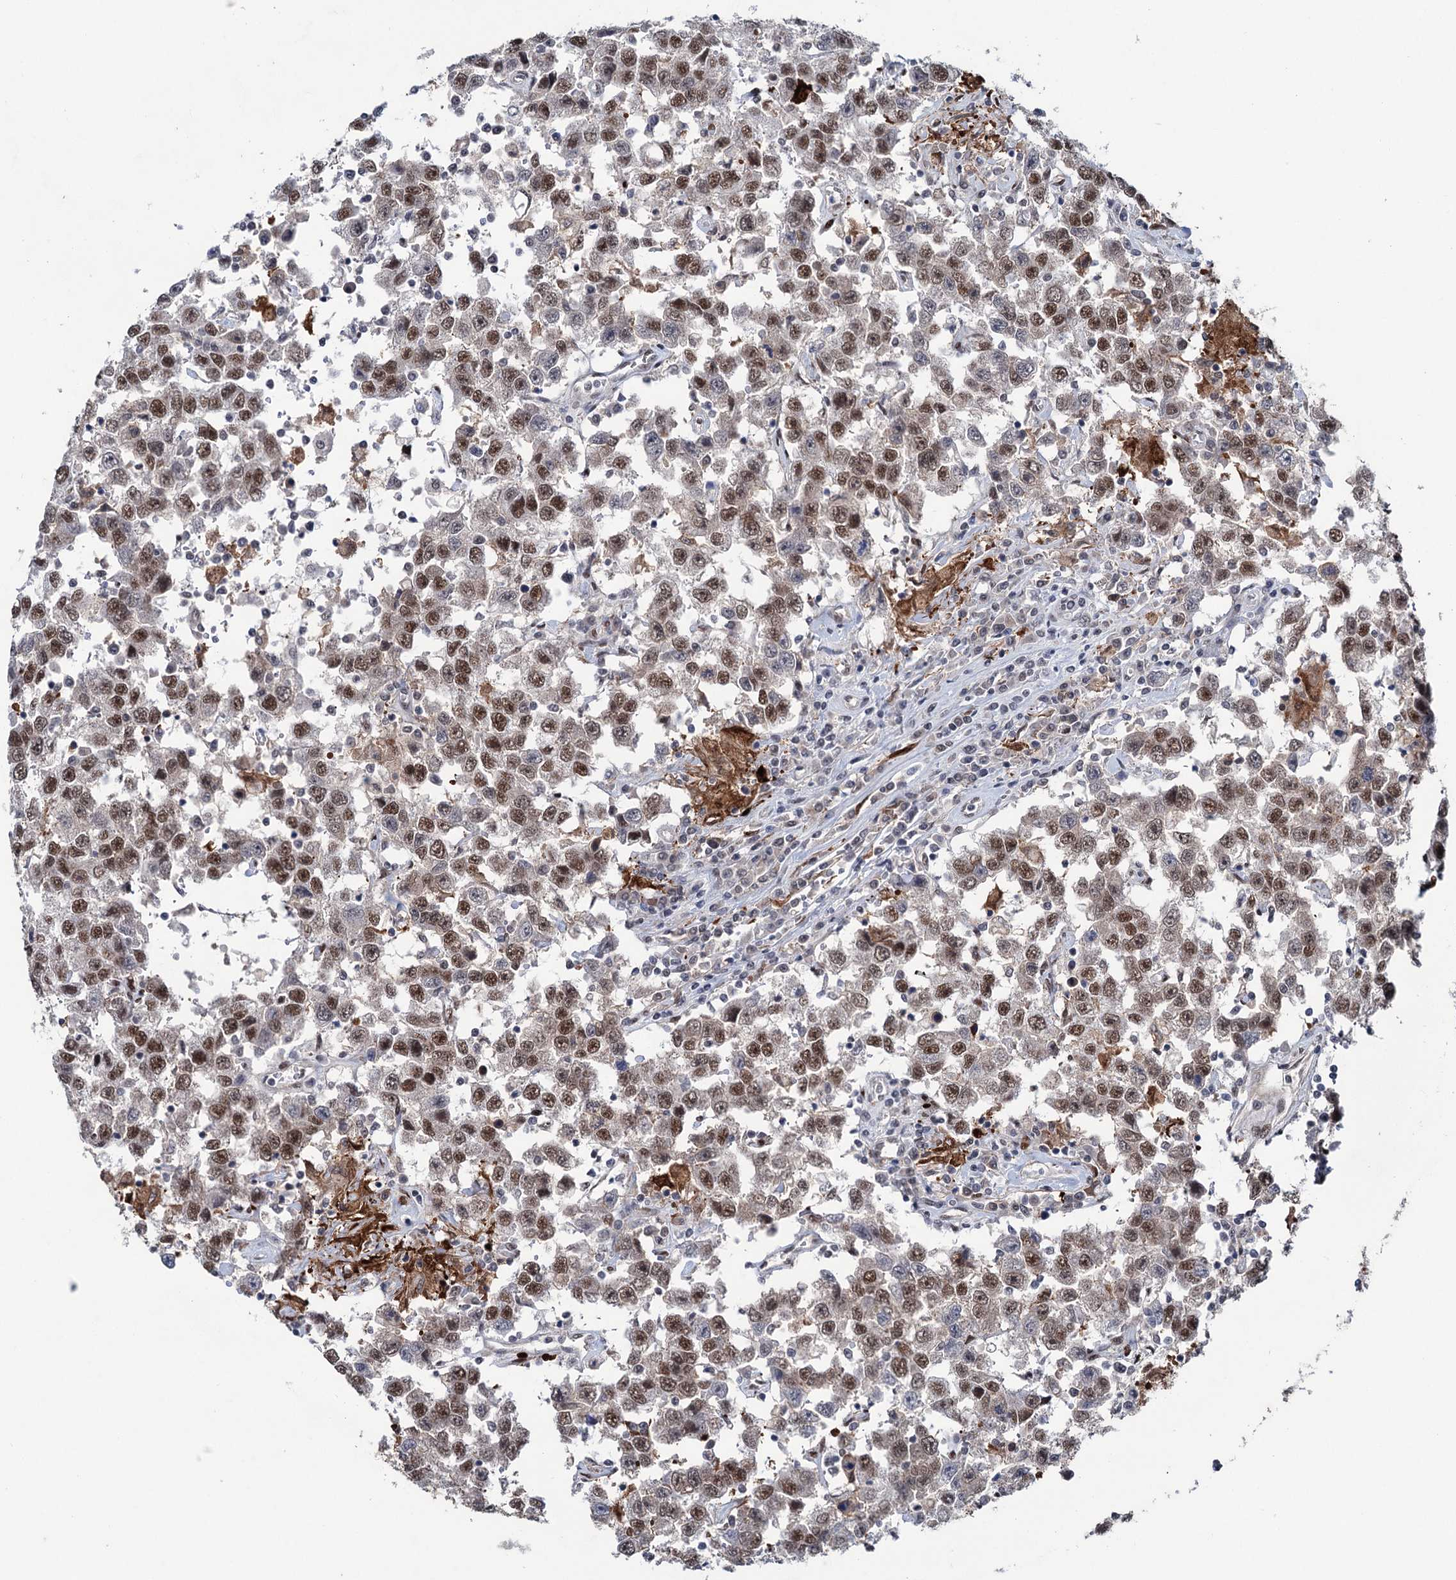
{"staining": {"intensity": "moderate", "quantity": ">75%", "location": "nuclear"}, "tissue": "testis cancer", "cell_type": "Tumor cells", "image_type": "cancer", "snomed": [{"axis": "morphology", "description": "Seminoma, NOS"}, {"axis": "topography", "description": "Testis"}], "caption": "A brown stain shows moderate nuclear expression of a protein in testis cancer tumor cells.", "gene": "FAM53A", "patient": {"sex": "male", "age": 41}}